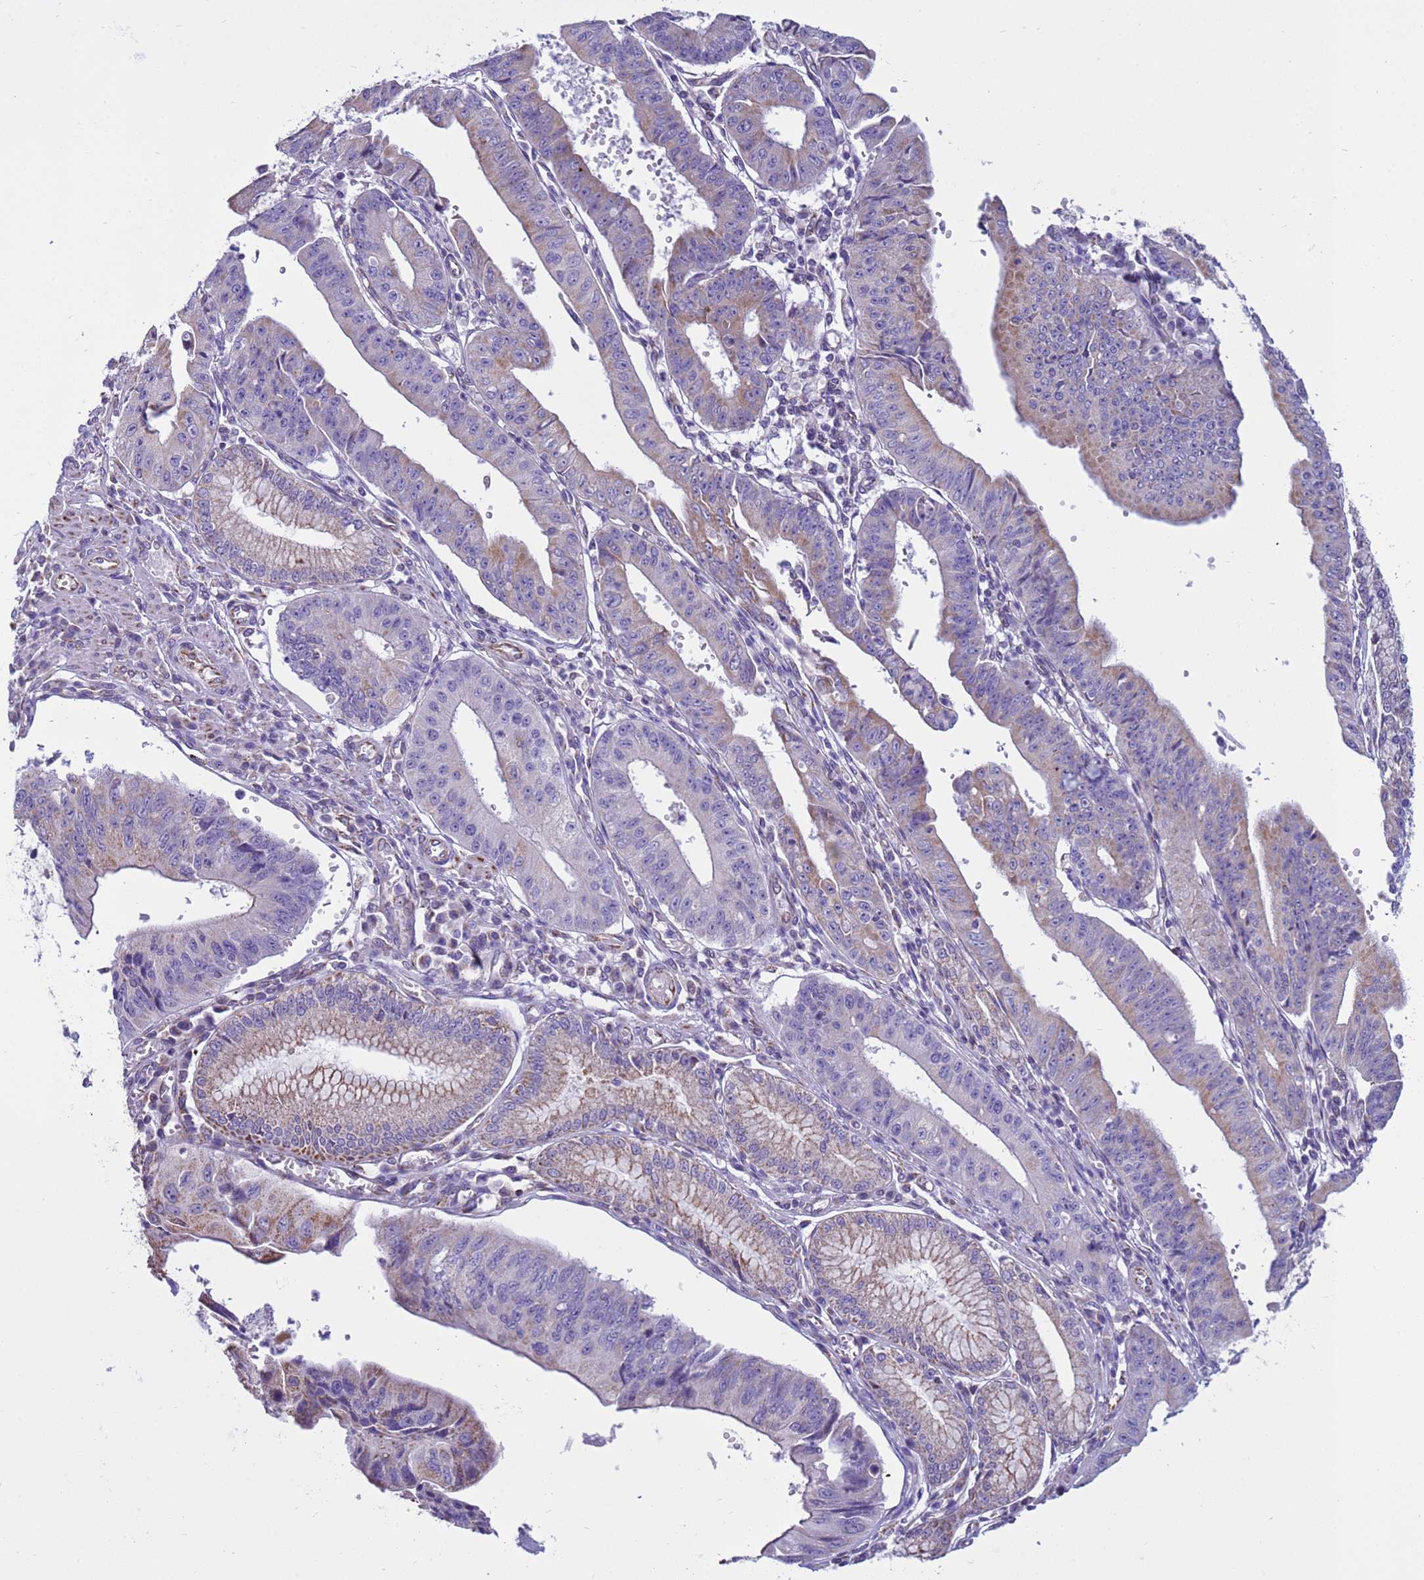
{"staining": {"intensity": "moderate", "quantity": "<25%", "location": "cytoplasmic/membranous"}, "tissue": "stomach cancer", "cell_type": "Tumor cells", "image_type": "cancer", "snomed": [{"axis": "morphology", "description": "Adenocarcinoma, NOS"}, {"axis": "topography", "description": "Stomach"}], "caption": "Tumor cells exhibit low levels of moderate cytoplasmic/membranous staining in approximately <25% of cells in stomach cancer (adenocarcinoma).", "gene": "NCALD", "patient": {"sex": "male", "age": 59}}